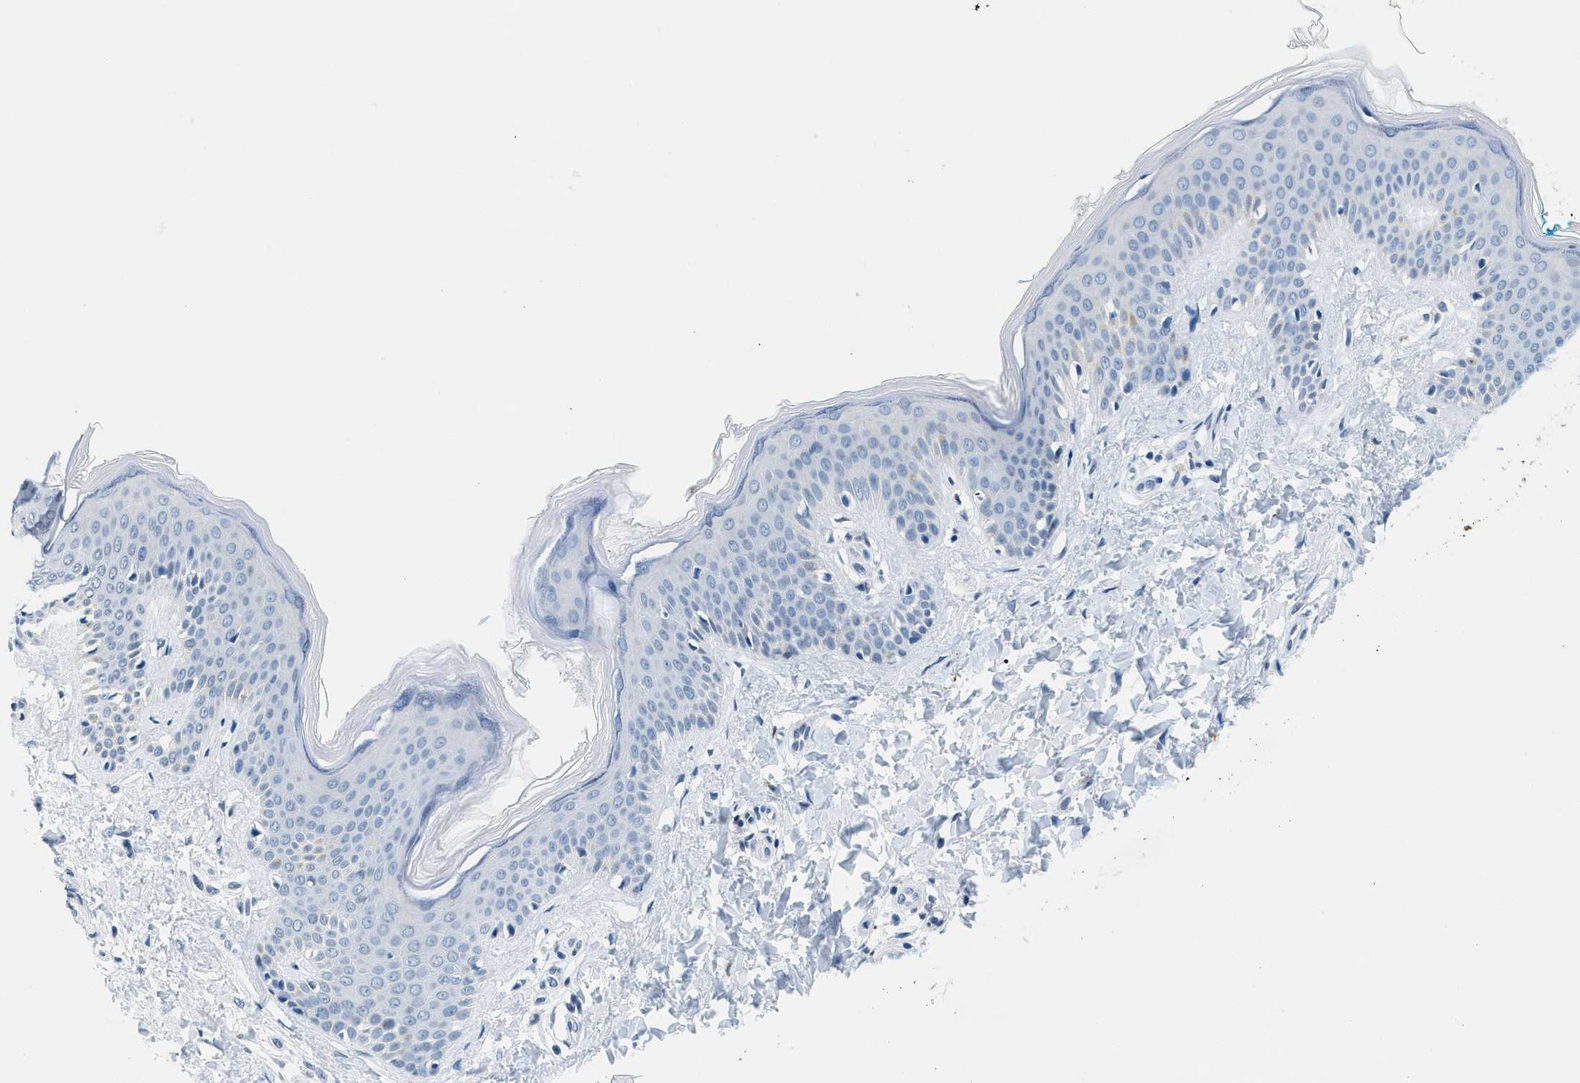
{"staining": {"intensity": "negative", "quantity": "none", "location": "none"}, "tissue": "skin", "cell_type": "Fibroblasts", "image_type": "normal", "snomed": [{"axis": "morphology", "description": "Normal tissue, NOS"}, {"axis": "topography", "description": "Skin"}], "caption": "IHC histopathology image of benign skin: skin stained with DAB (3,3'-diaminobenzidine) reveals no significant protein staining in fibroblasts.", "gene": "UVRAG", "patient": {"sex": "female", "age": 17}}